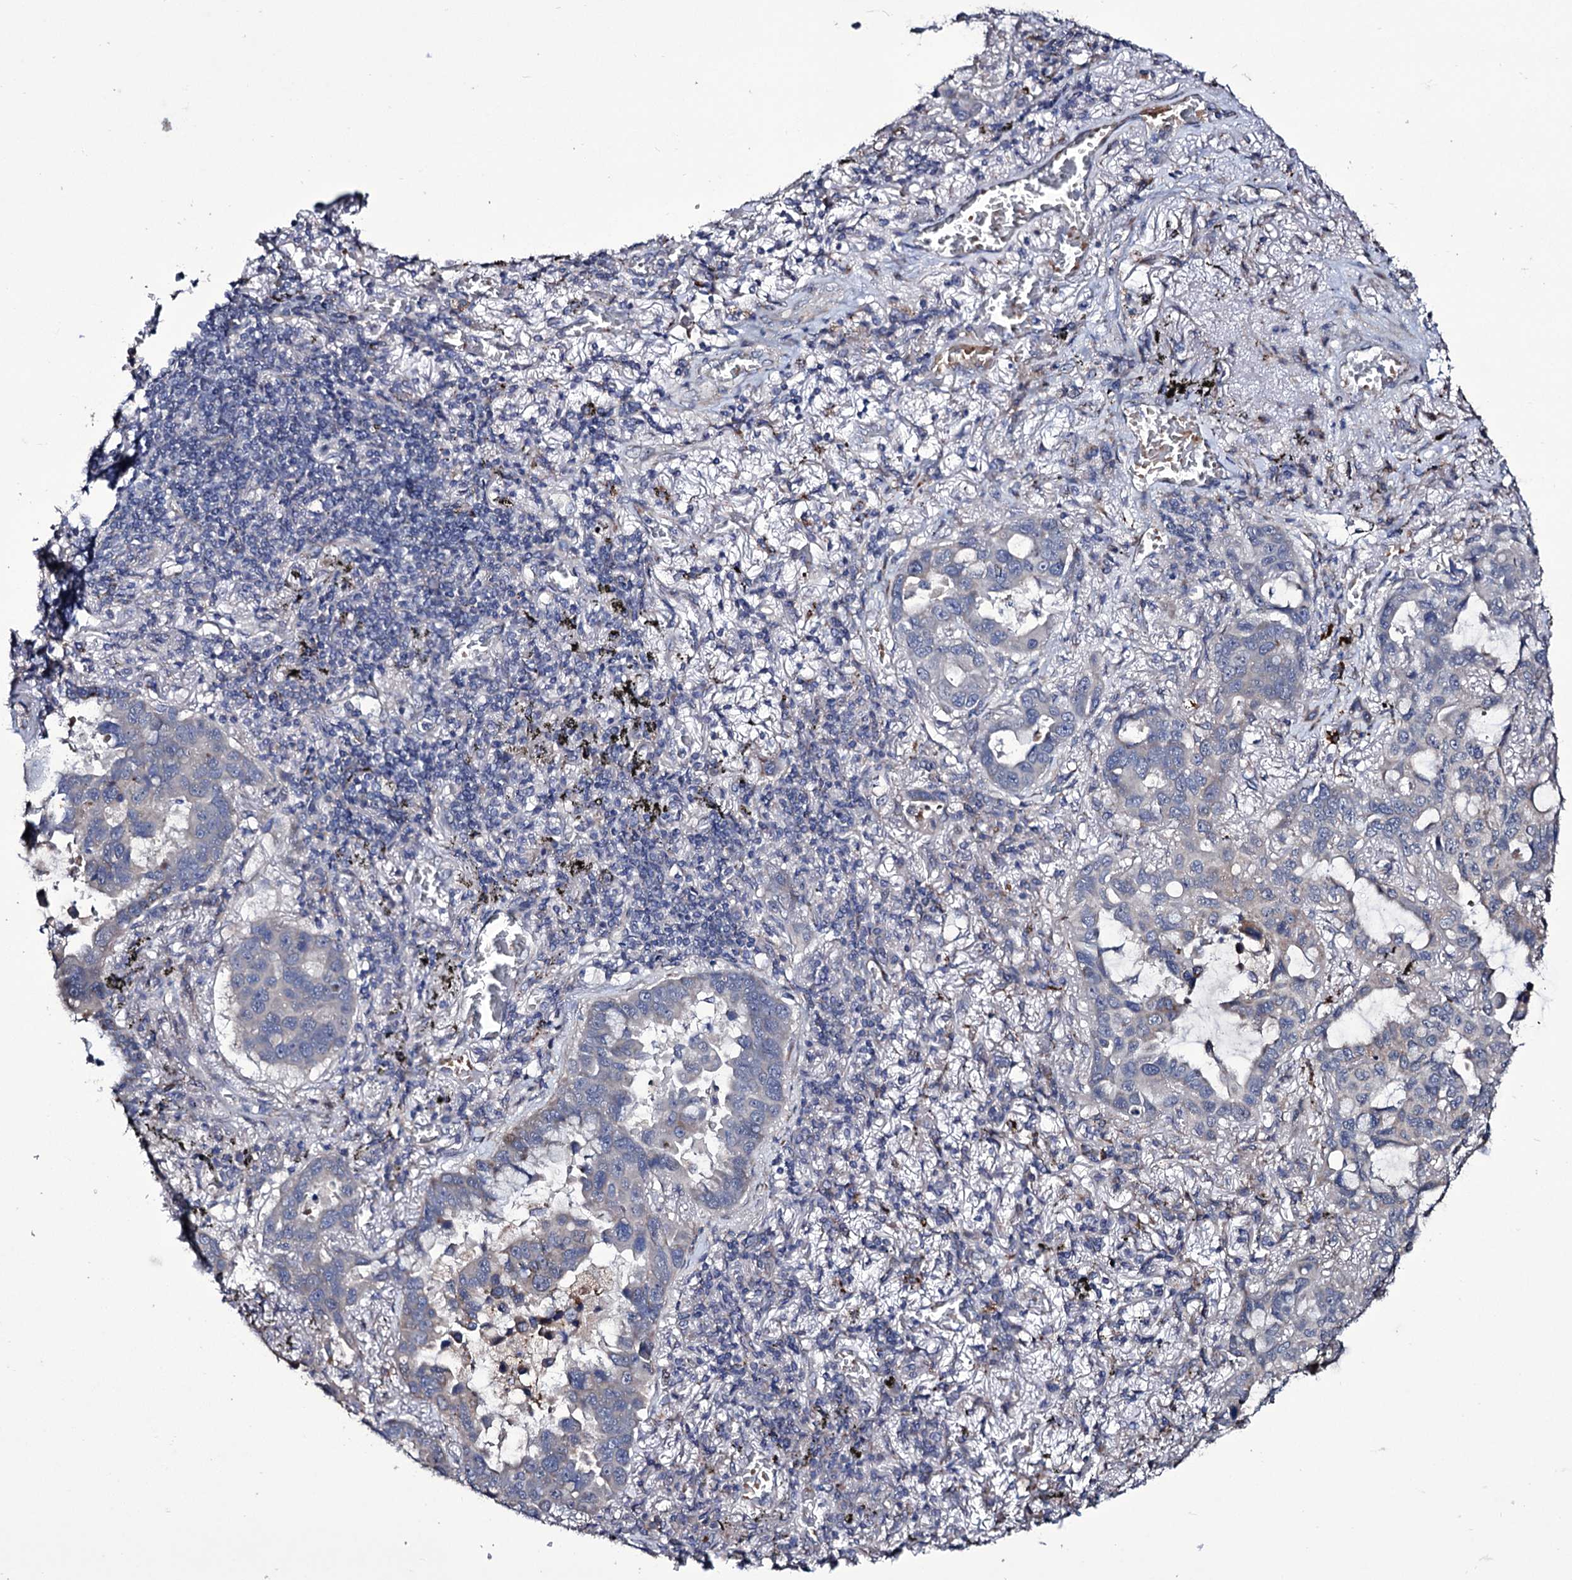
{"staining": {"intensity": "weak", "quantity": "<25%", "location": "cytoplasmic/membranous"}, "tissue": "lung cancer", "cell_type": "Tumor cells", "image_type": "cancer", "snomed": [{"axis": "morphology", "description": "Adenocarcinoma, NOS"}, {"axis": "topography", "description": "Lung"}], "caption": "This is a histopathology image of immunohistochemistry staining of adenocarcinoma (lung), which shows no positivity in tumor cells. (IHC, brightfield microscopy, high magnification).", "gene": "TUBGCP5", "patient": {"sex": "male", "age": 64}}